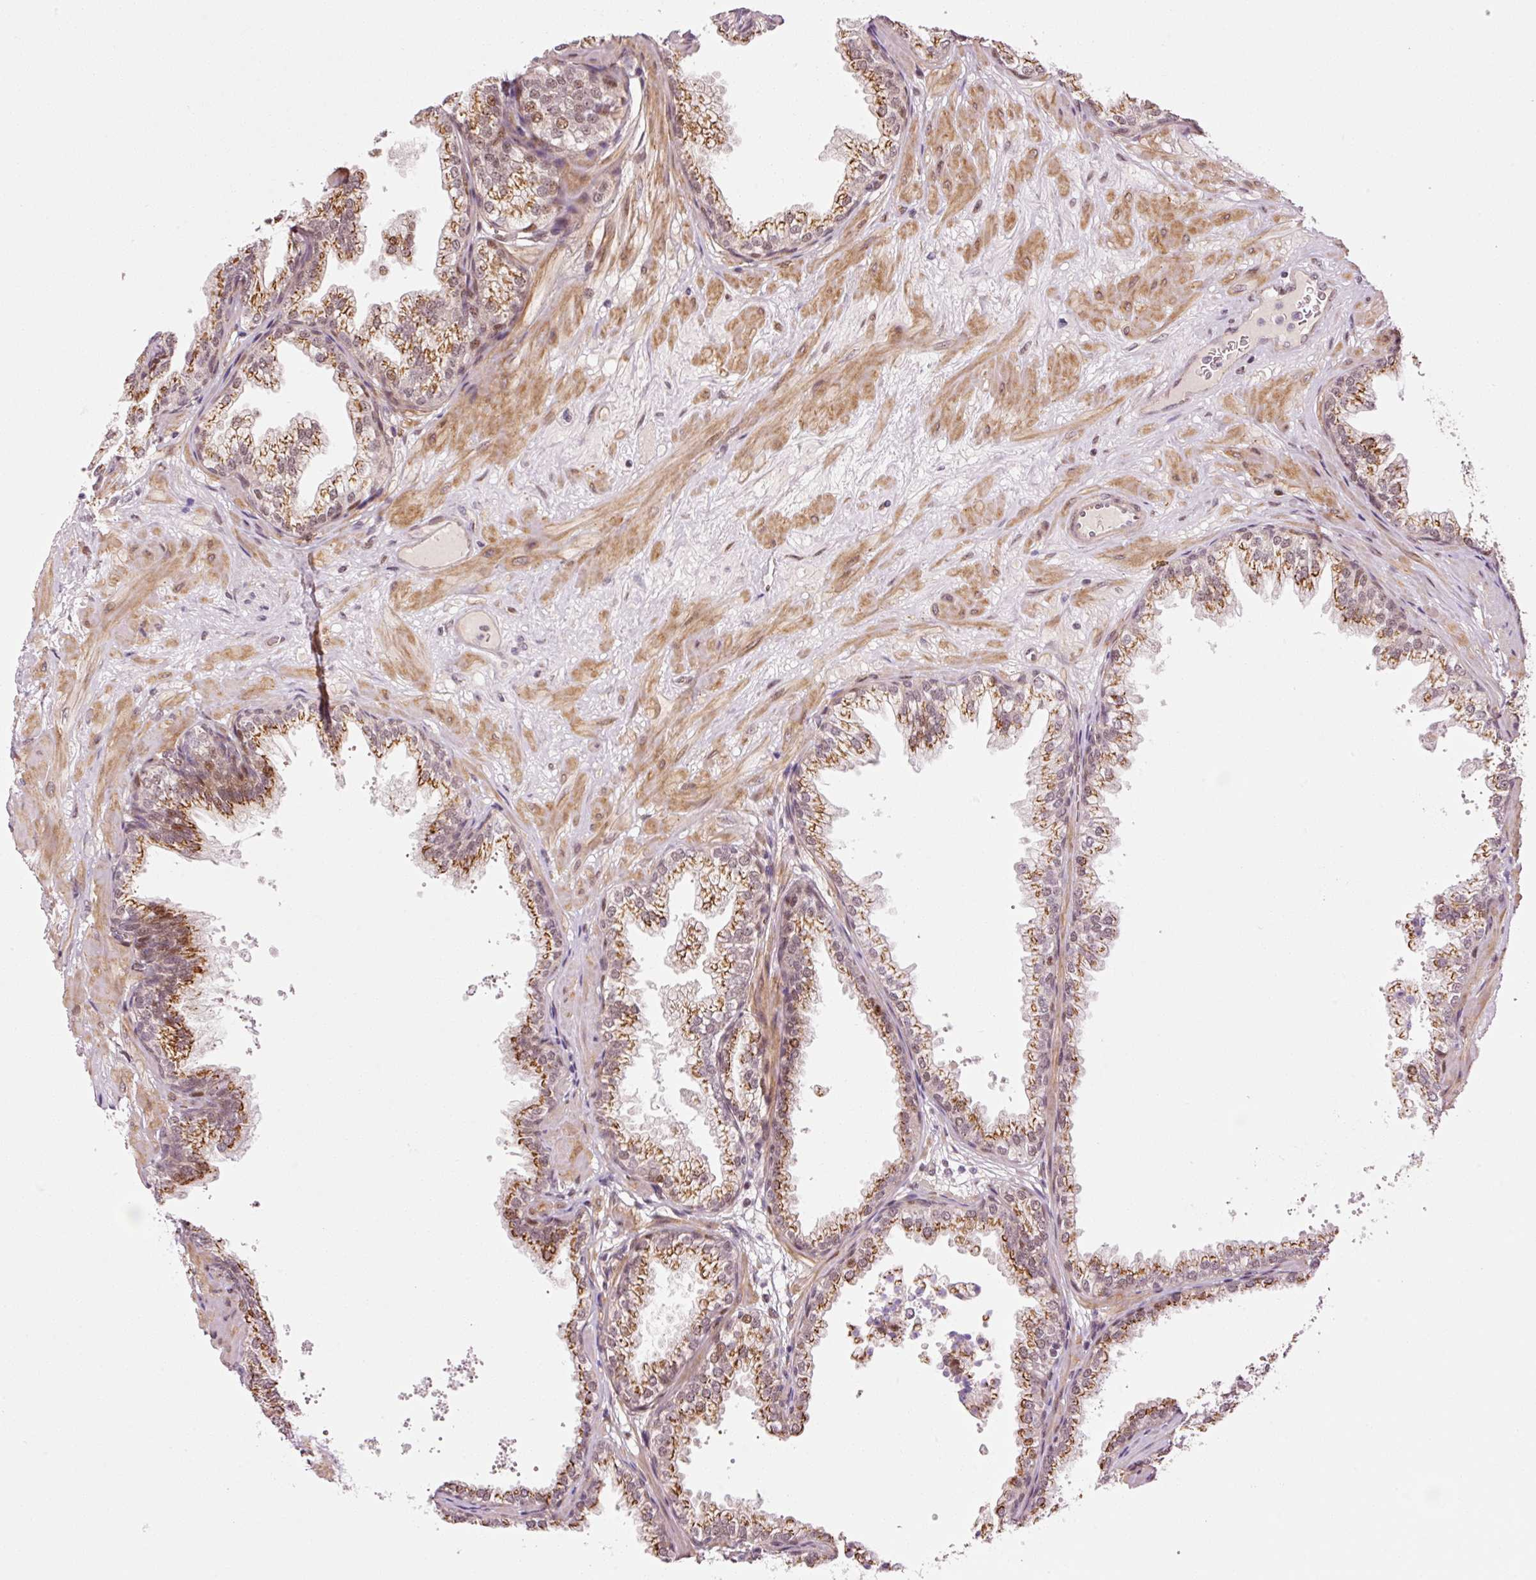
{"staining": {"intensity": "moderate", "quantity": ">75%", "location": "cytoplasmic/membranous,nuclear"}, "tissue": "prostate", "cell_type": "Glandular cells", "image_type": "normal", "snomed": [{"axis": "morphology", "description": "Normal tissue, NOS"}, {"axis": "topography", "description": "Prostate"}], "caption": "Moderate cytoplasmic/membranous,nuclear staining is identified in approximately >75% of glandular cells in normal prostate. (DAB (3,3'-diaminobenzidine) = brown stain, brightfield microscopy at high magnification).", "gene": "ANKRD20A1", "patient": {"sex": "male", "age": 37}}